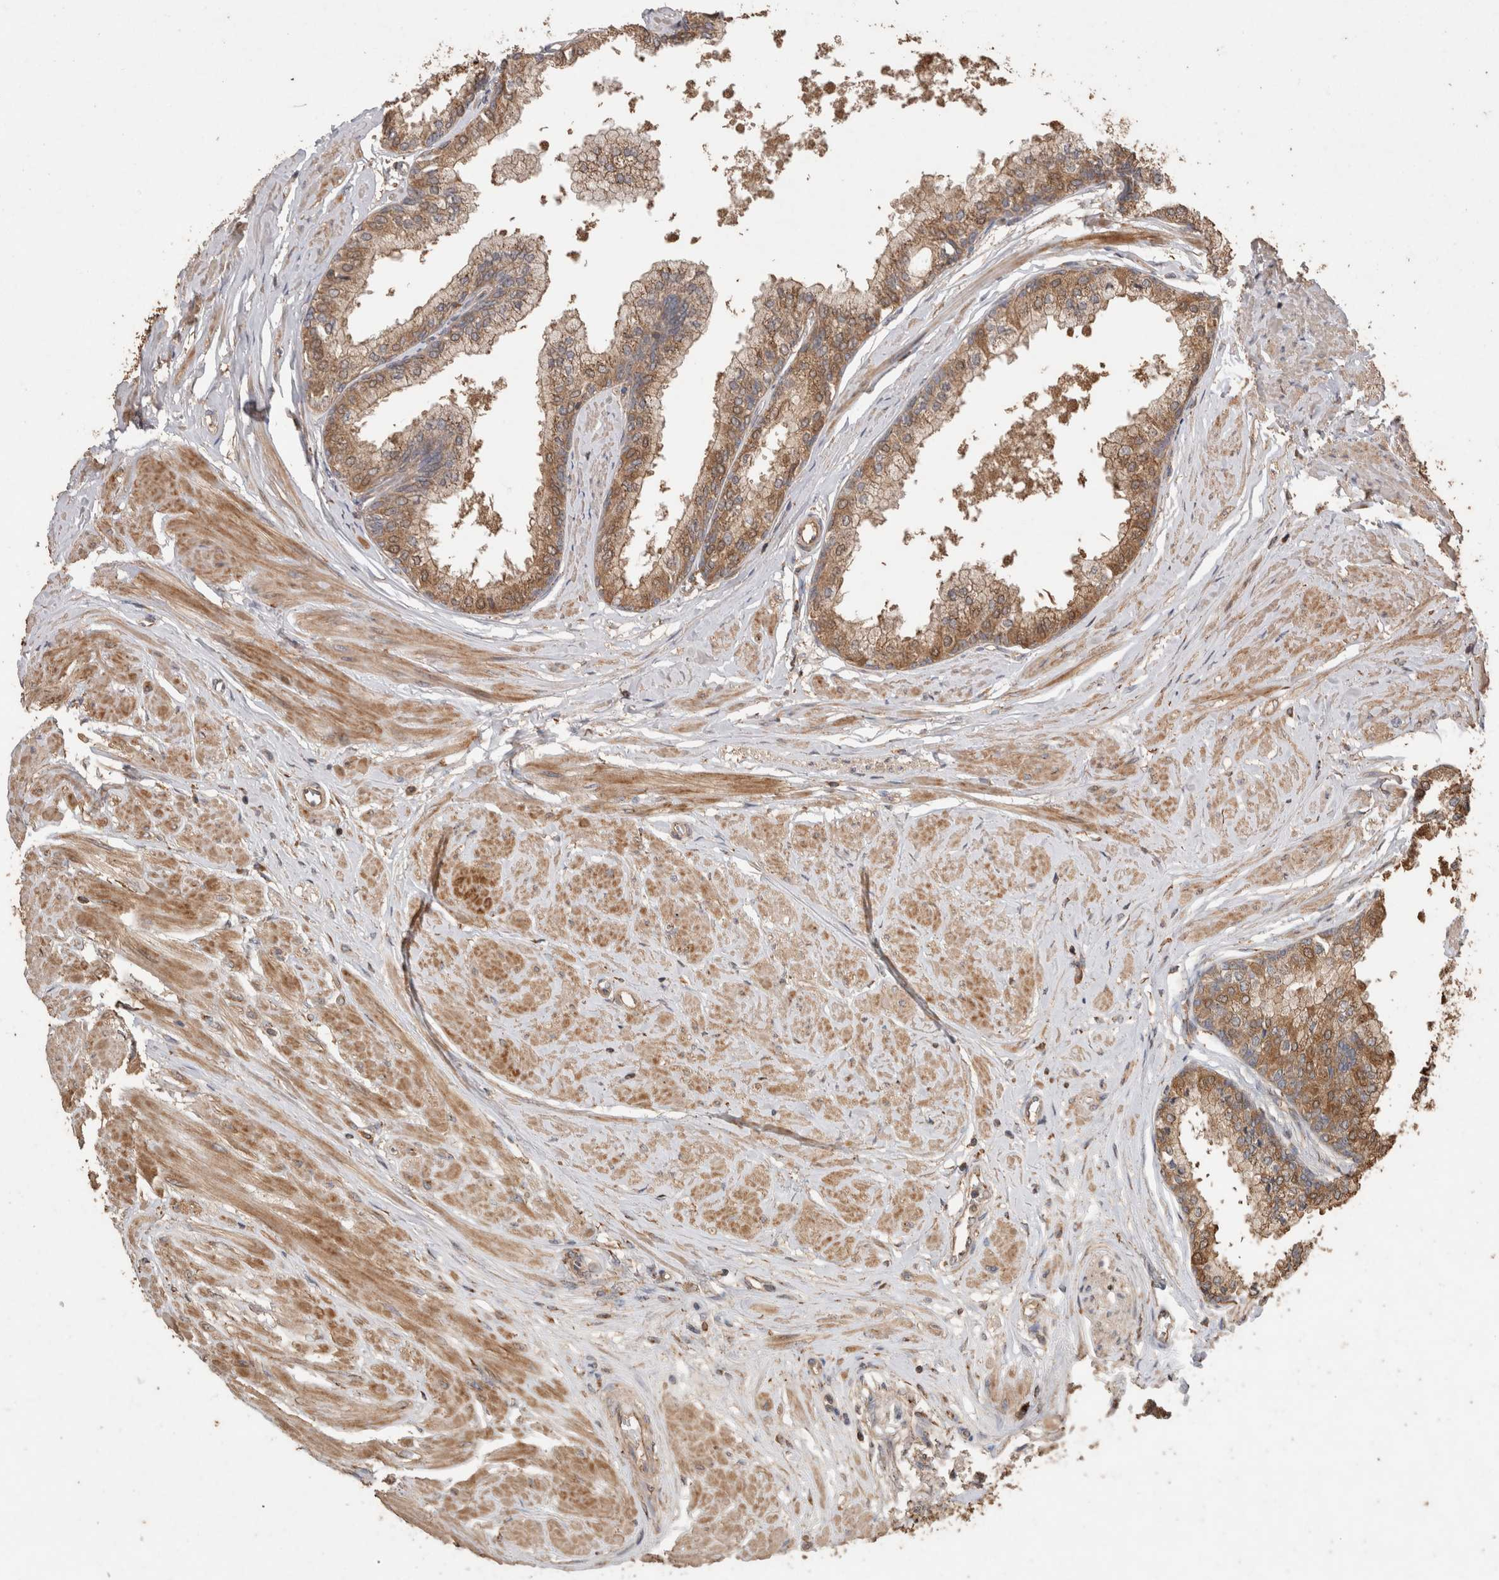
{"staining": {"intensity": "strong", "quantity": ">75%", "location": "cytoplasmic/membranous"}, "tissue": "seminal vesicle", "cell_type": "Glandular cells", "image_type": "normal", "snomed": [{"axis": "morphology", "description": "Normal tissue, NOS"}, {"axis": "topography", "description": "Prostate"}, {"axis": "topography", "description": "Seminal veicle"}], "caption": "IHC (DAB) staining of benign seminal vesicle reveals strong cytoplasmic/membranous protein staining in about >75% of glandular cells. The staining was performed using DAB, with brown indicating positive protein expression. Nuclei are stained blue with hematoxylin.", "gene": "SNX31", "patient": {"sex": "male", "age": 60}}